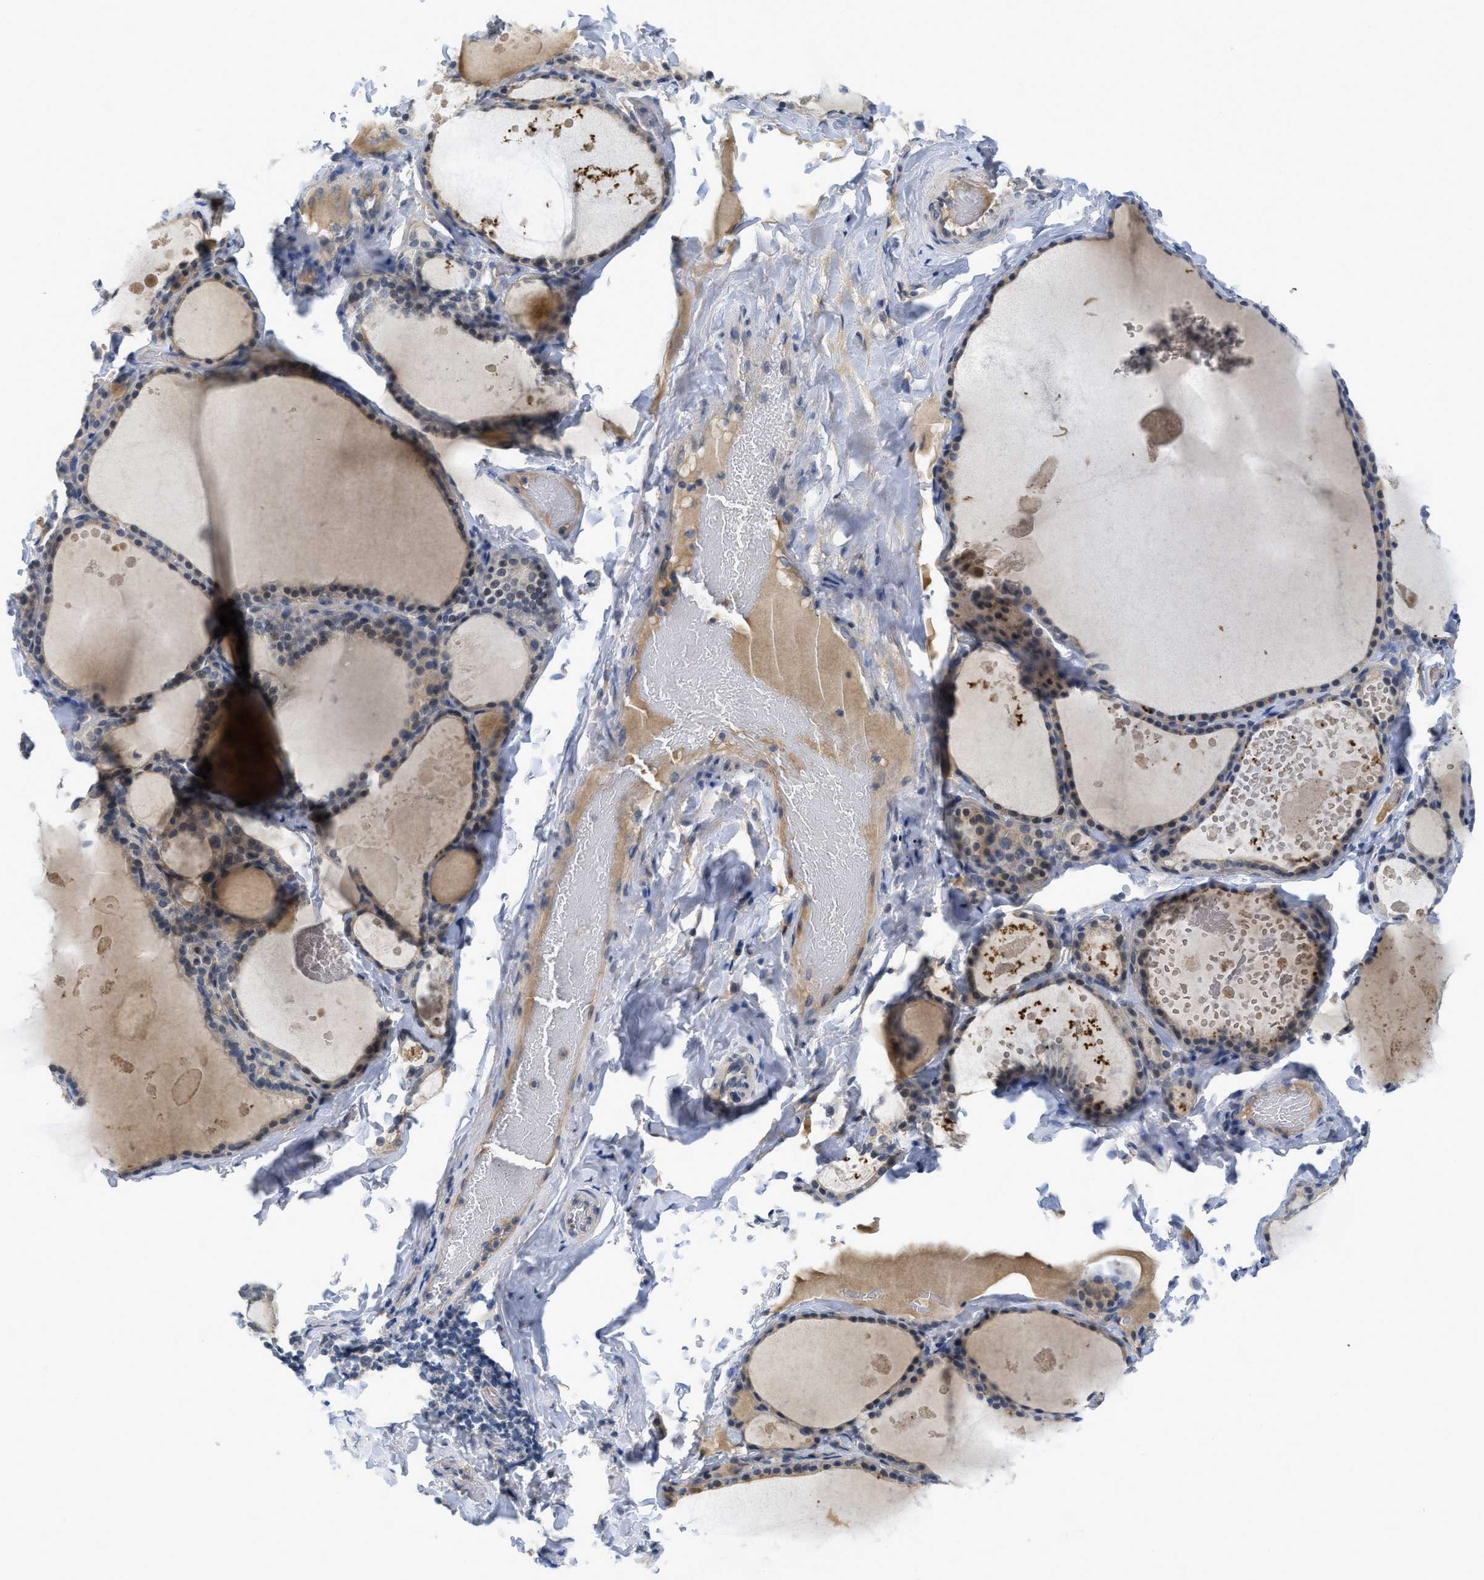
{"staining": {"intensity": "weak", "quantity": ">75%", "location": "cytoplasmic/membranous"}, "tissue": "thyroid gland", "cell_type": "Glandular cells", "image_type": "normal", "snomed": [{"axis": "morphology", "description": "Normal tissue, NOS"}, {"axis": "topography", "description": "Thyroid gland"}], "caption": "This is an image of immunohistochemistry staining of benign thyroid gland, which shows weak expression in the cytoplasmic/membranous of glandular cells.", "gene": "TNFAIP1", "patient": {"sex": "male", "age": 56}}